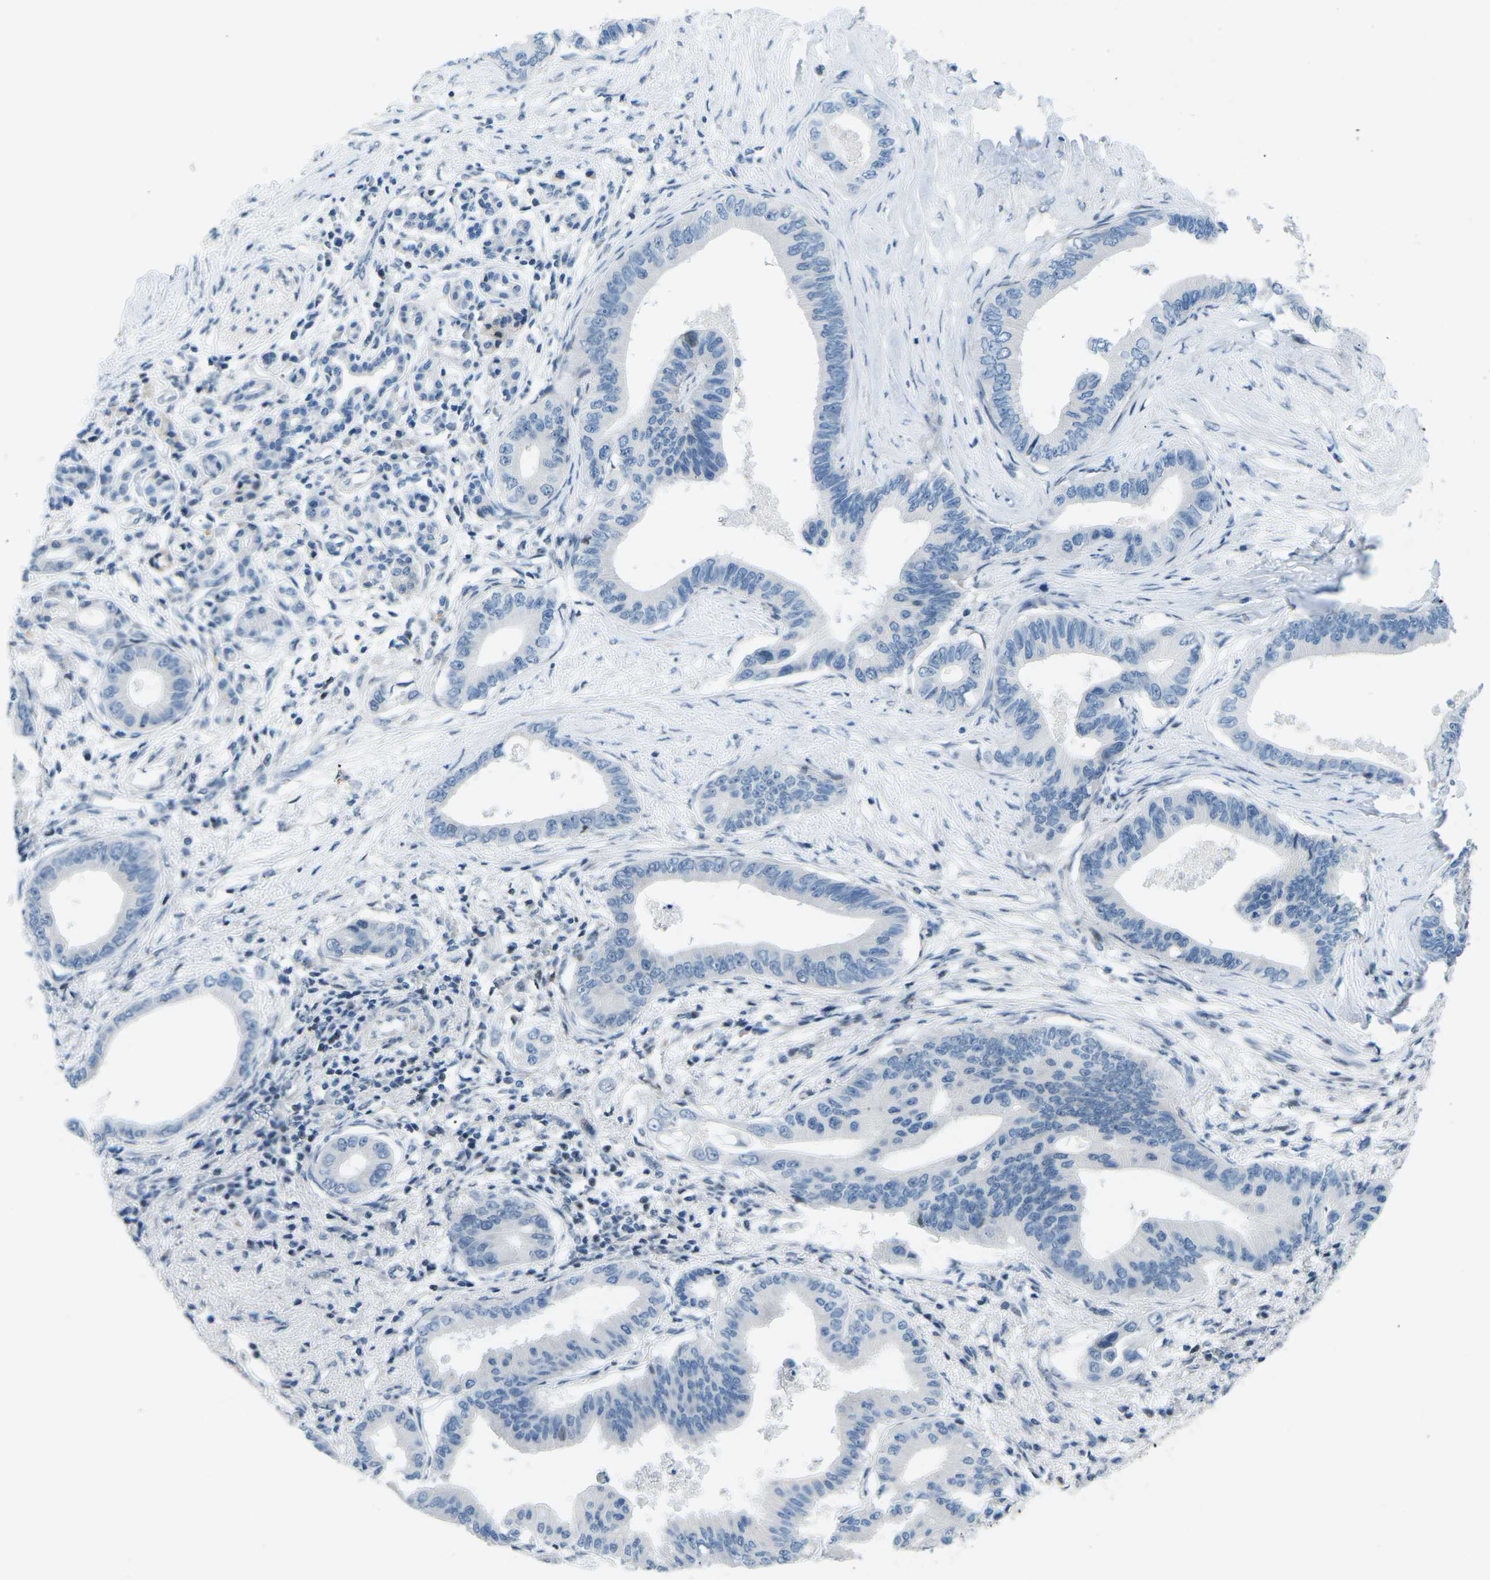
{"staining": {"intensity": "negative", "quantity": "none", "location": "none"}, "tissue": "pancreatic cancer", "cell_type": "Tumor cells", "image_type": "cancer", "snomed": [{"axis": "morphology", "description": "Adenocarcinoma, NOS"}, {"axis": "topography", "description": "Pancreas"}], "caption": "The immunohistochemistry (IHC) image has no significant expression in tumor cells of pancreatic adenocarcinoma tissue. (DAB immunohistochemistry, high magnification).", "gene": "MBNL1", "patient": {"sex": "male", "age": 77}}